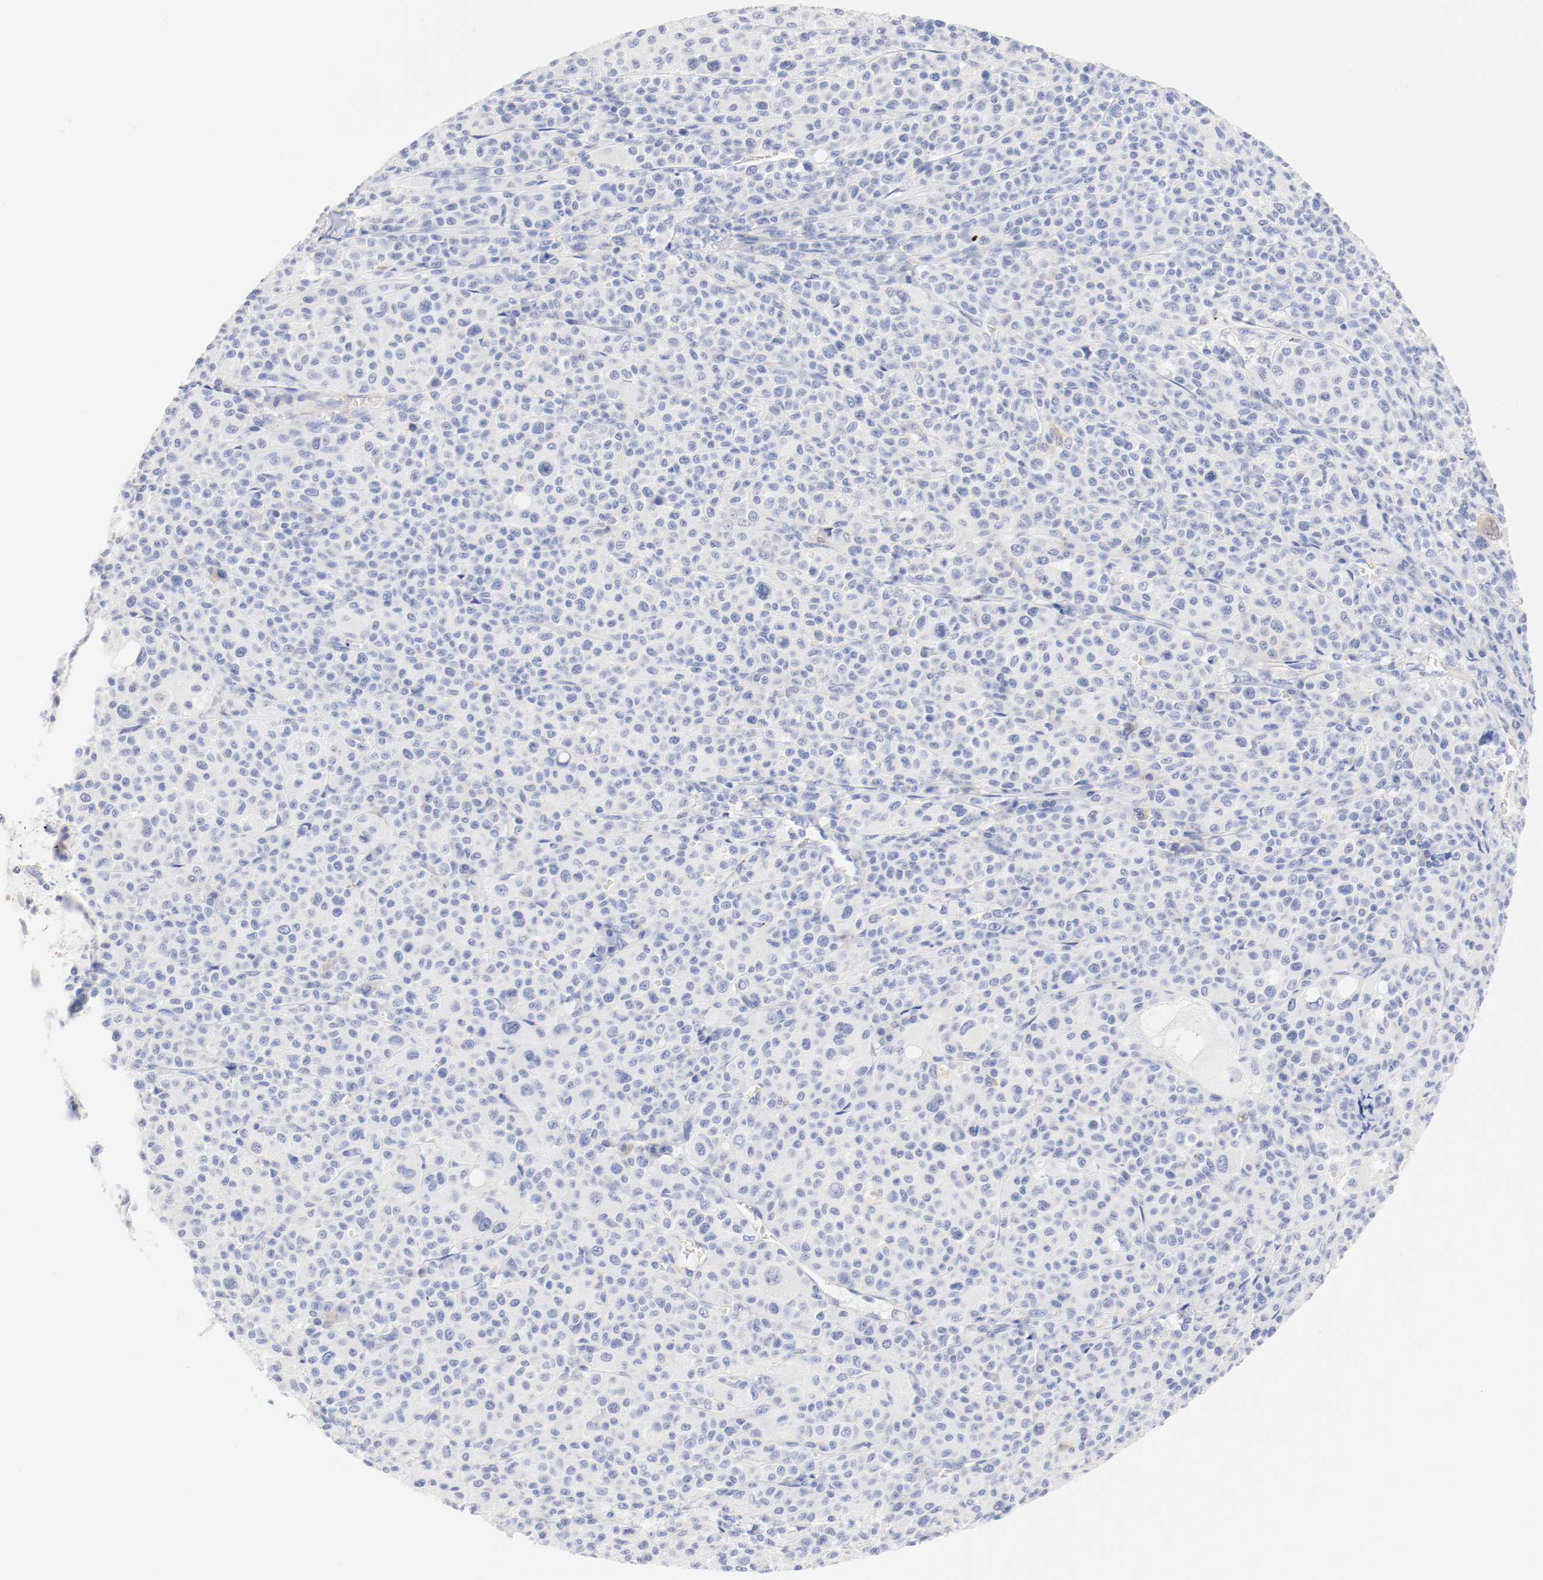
{"staining": {"intensity": "negative", "quantity": "none", "location": "none"}, "tissue": "melanoma", "cell_type": "Tumor cells", "image_type": "cancer", "snomed": [{"axis": "morphology", "description": "Malignant melanoma, Metastatic site"}, {"axis": "topography", "description": "Skin"}], "caption": "Immunohistochemical staining of melanoma displays no significant expression in tumor cells. The staining is performed using DAB (3,3'-diaminobenzidine) brown chromogen with nuclei counter-stained in using hematoxylin.", "gene": "HOMER1", "patient": {"sex": "female", "age": 74}}